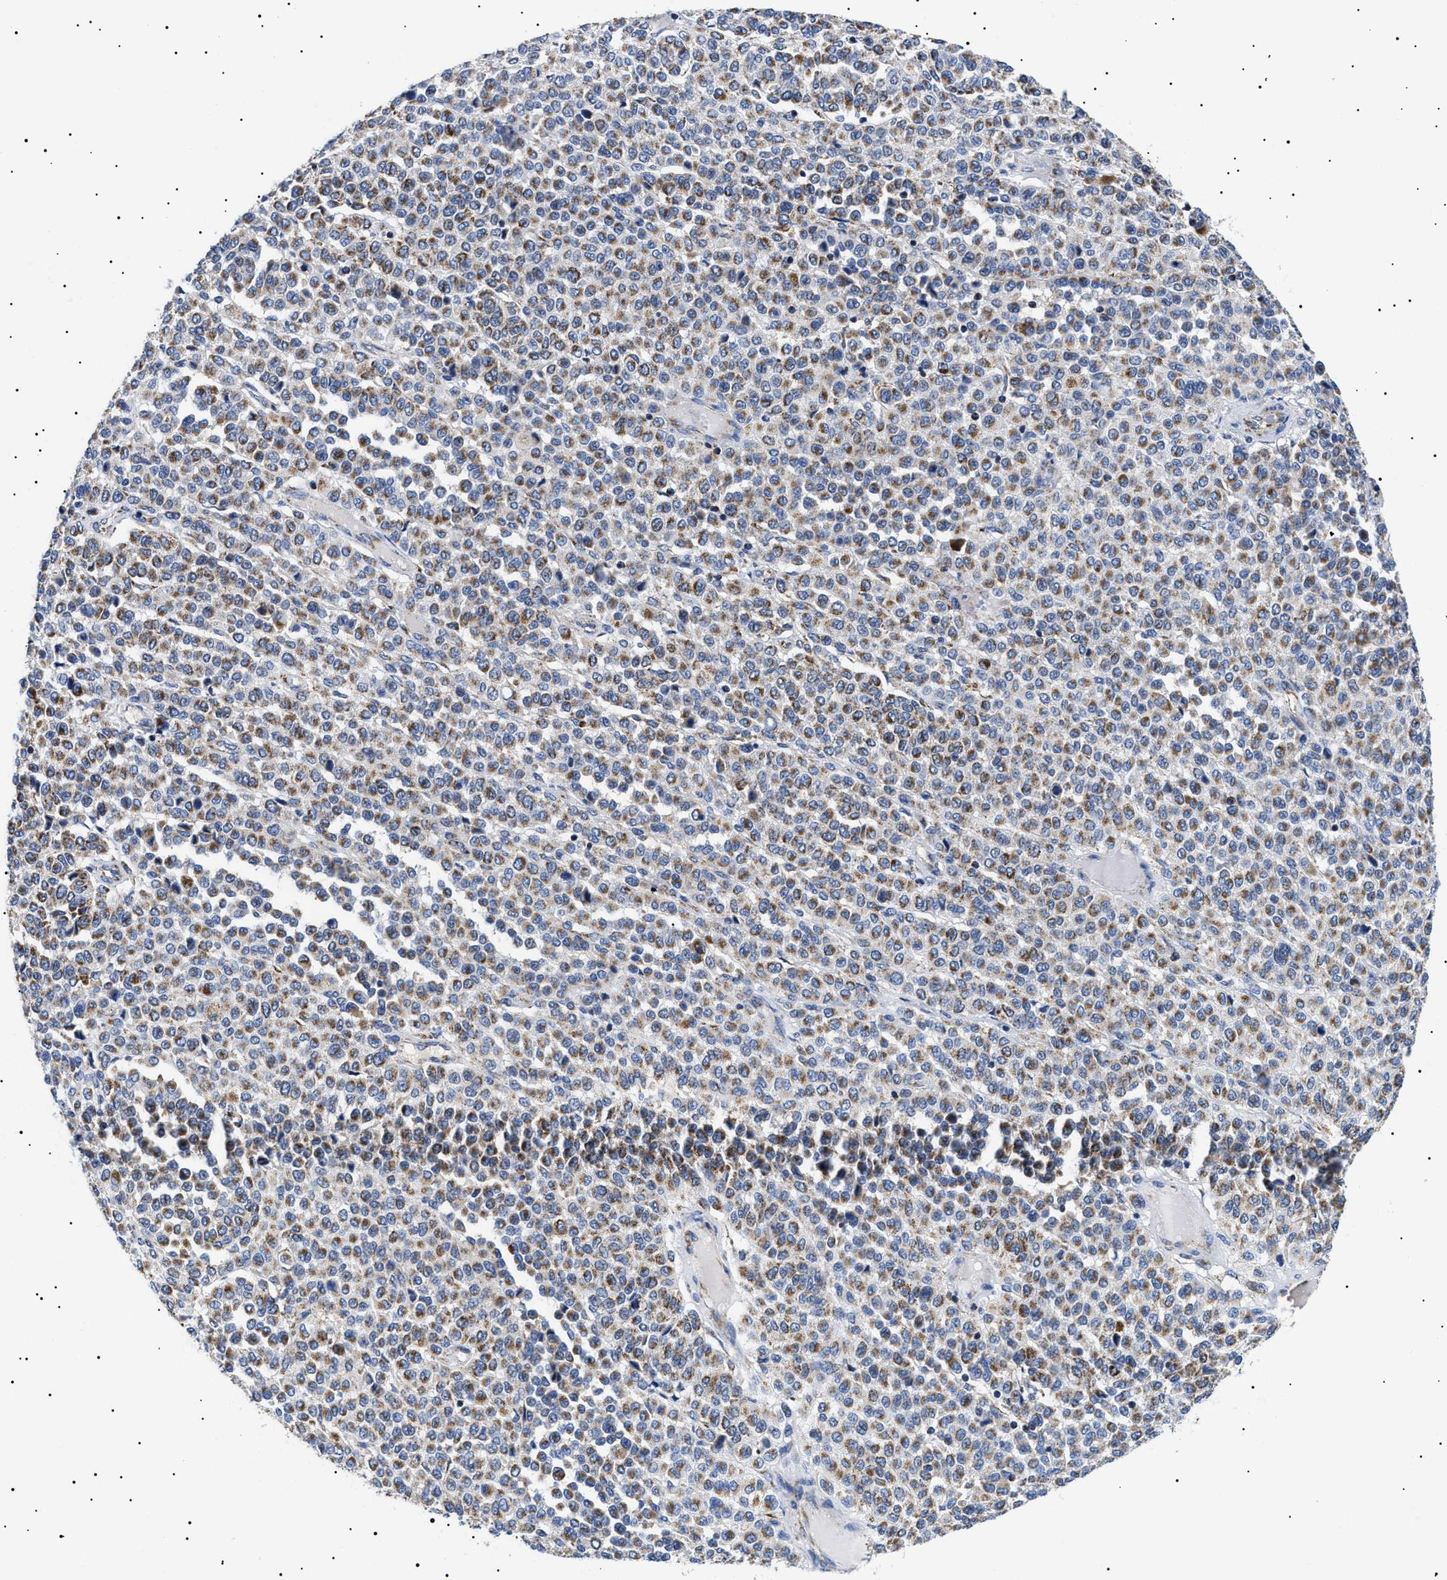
{"staining": {"intensity": "moderate", "quantity": ">75%", "location": "cytoplasmic/membranous"}, "tissue": "melanoma", "cell_type": "Tumor cells", "image_type": "cancer", "snomed": [{"axis": "morphology", "description": "Malignant melanoma, Metastatic site"}, {"axis": "topography", "description": "Pancreas"}], "caption": "Melanoma stained with a brown dye reveals moderate cytoplasmic/membranous positive positivity in about >75% of tumor cells.", "gene": "CHRDL2", "patient": {"sex": "female", "age": 30}}